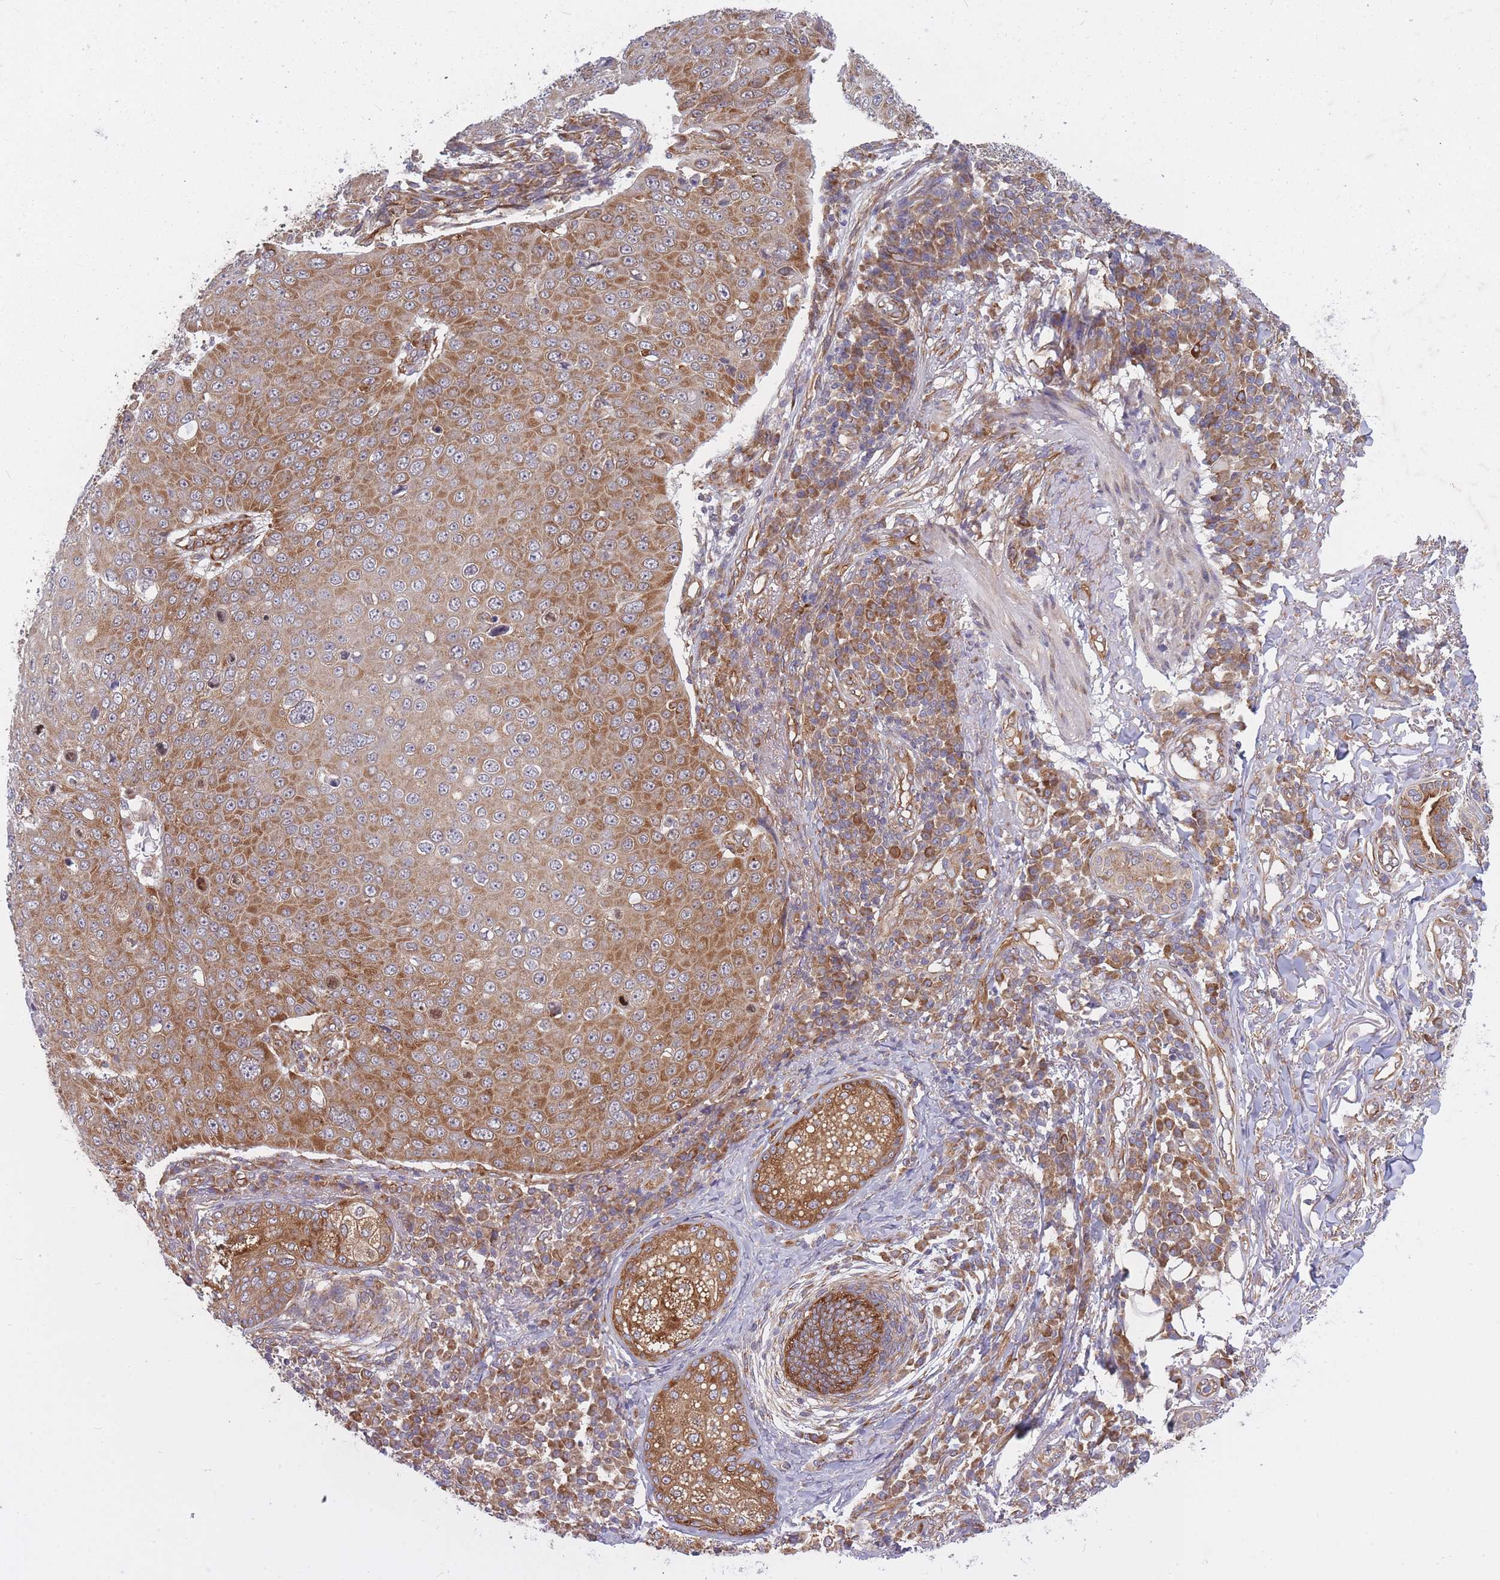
{"staining": {"intensity": "moderate", "quantity": ">75%", "location": "cytoplasmic/membranous"}, "tissue": "skin cancer", "cell_type": "Tumor cells", "image_type": "cancer", "snomed": [{"axis": "morphology", "description": "Squamous cell carcinoma, NOS"}, {"axis": "topography", "description": "Skin"}], "caption": "An image showing moderate cytoplasmic/membranous staining in about >75% of tumor cells in squamous cell carcinoma (skin), as visualized by brown immunohistochemical staining.", "gene": "CCDC124", "patient": {"sex": "male", "age": 71}}